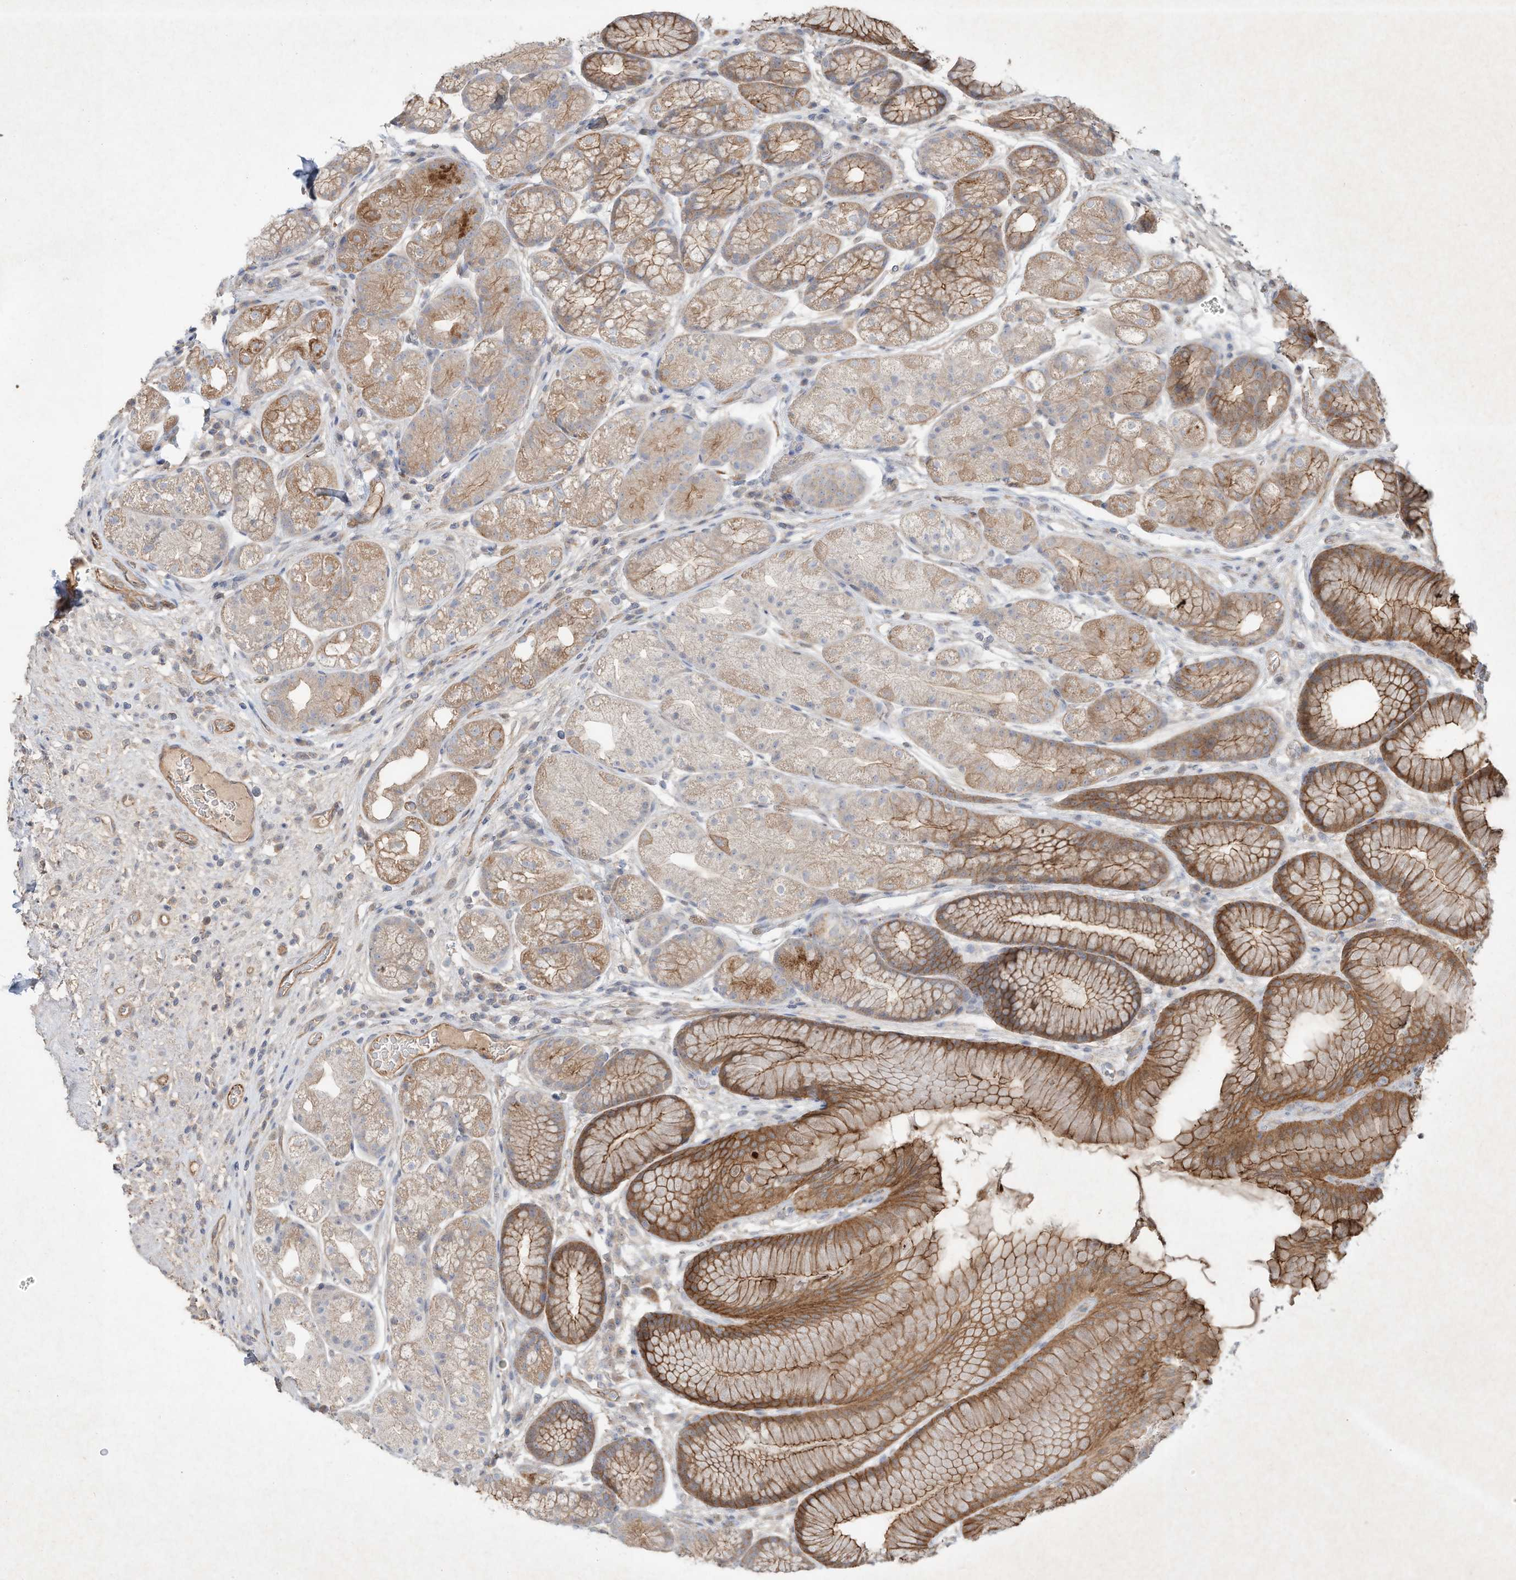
{"staining": {"intensity": "moderate", "quantity": "25%-75%", "location": "cytoplasmic/membranous"}, "tissue": "stomach", "cell_type": "Glandular cells", "image_type": "normal", "snomed": [{"axis": "morphology", "description": "Normal tissue, NOS"}, {"axis": "topography", "description": "Stomach"}], "caption": "High-power microscopy captured an immunohistochemistry photomicrograph of normal stomach, revealing moderate cytoplasmic/membranous expression in approximately 25%-75% of glandular cells. Ihc stains the protein of interest in brown and the nuclei are stained blue.", "gene": "HTR5A", "patient": {"sex": "male", "age": 57}}